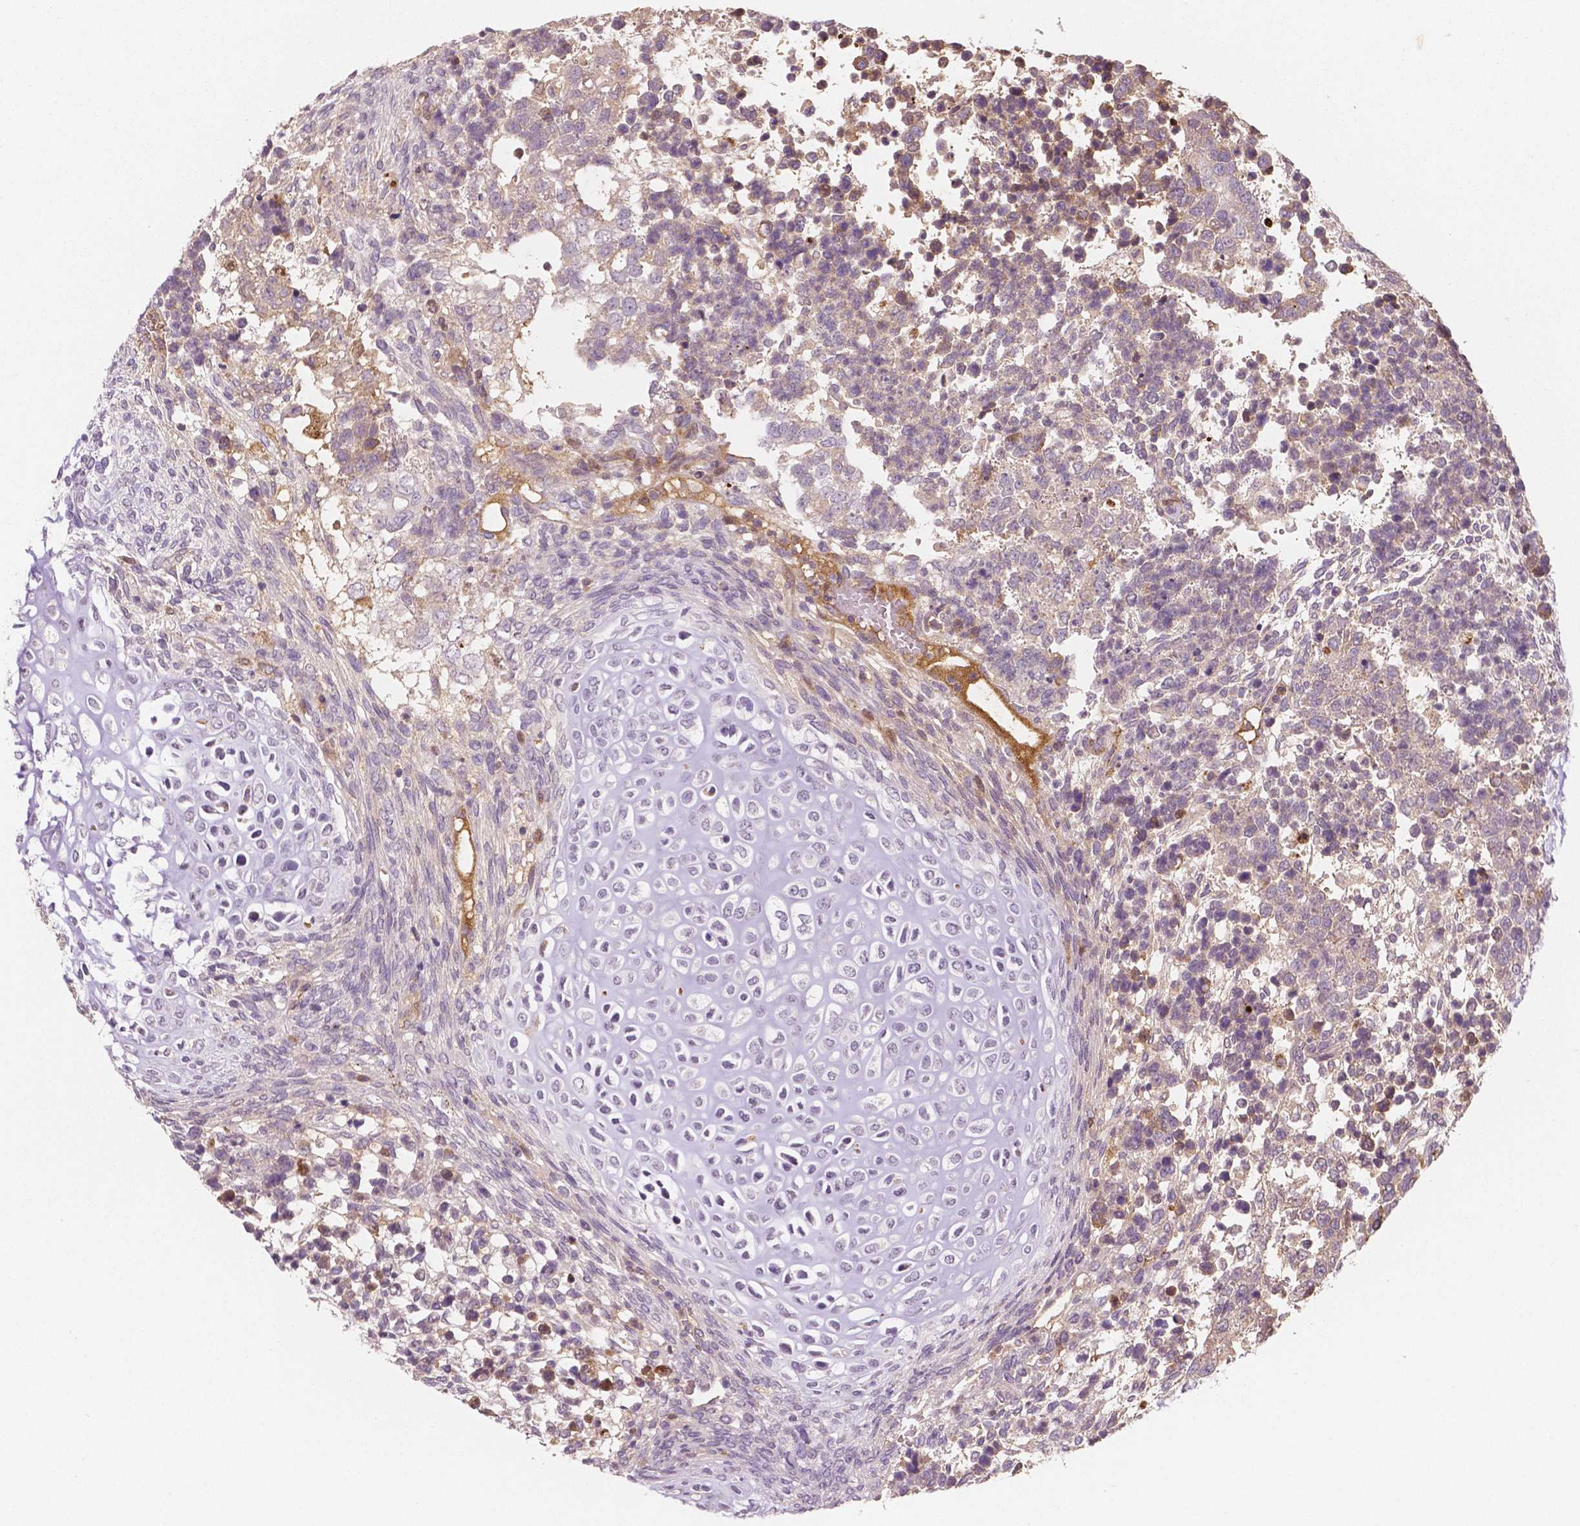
{"staining": {"intensity": "negative", "quantity": "none", "location": "none"}, "tissue": "testis cancer", "cell_type": "Tumor cells", "image_type": "cancer", "snomed": [{"axis": "morphology", "description": "Carcinoma, Embryonal, NOS"}, {"axis": "topography", "description": "Testis"}], "caption": "Immunohistochemistry of human testis cancer (embryonal carcinoma) exhibits no expression in tumor cells. (Brightfield microscopy of DAB (3,3'-diaminobenzidine) IHC at high magnification).", "gene": "APOA4", "patient": {"sex": "male", "age": 23}}